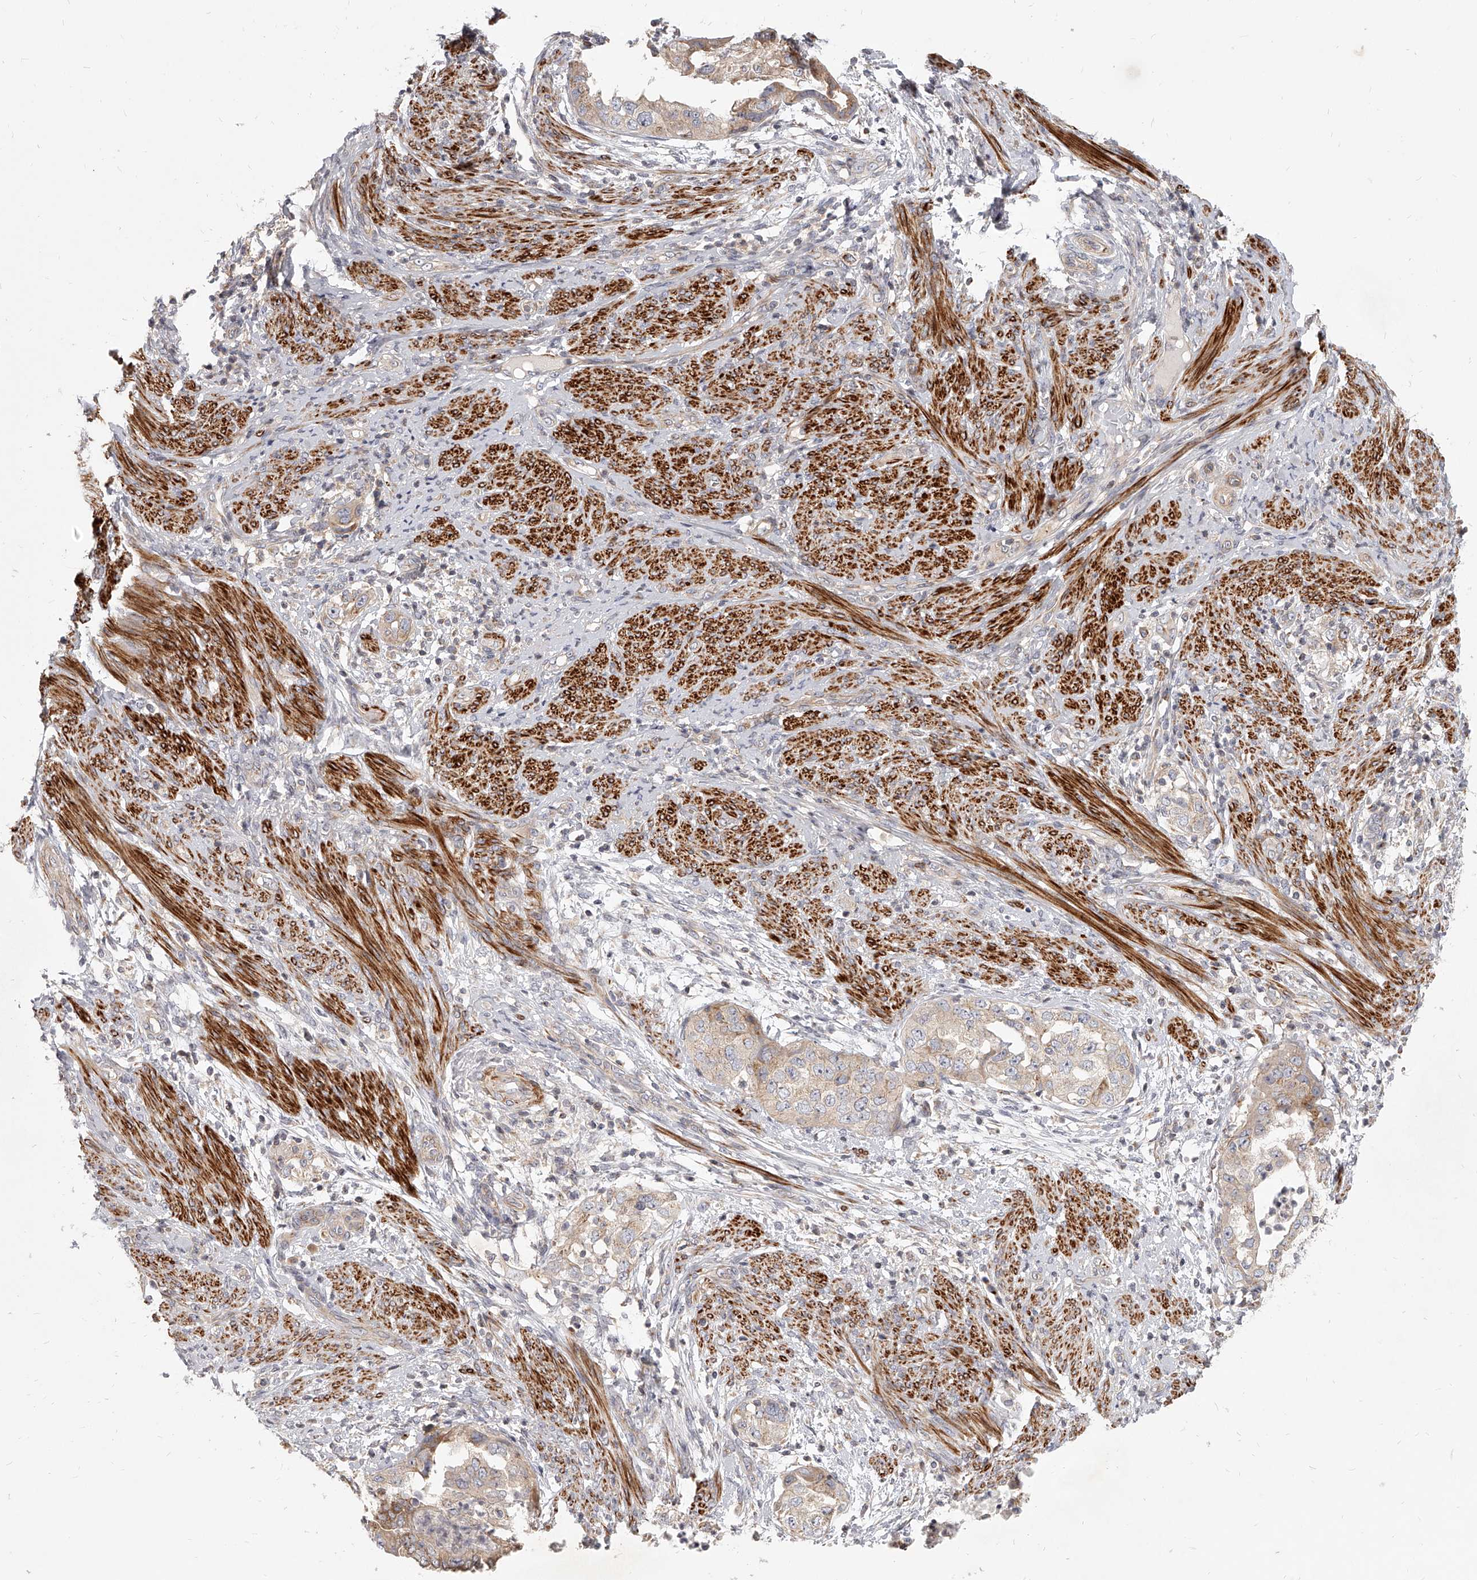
{"staining": {"intensity": "weak", "quantity": ">75%", "location": "cytoplasmic/membranous"}, "tissue": "endometrial cancer", "cell_type": "Tumor cells", "image_type": "cancer", "snomed": [{"axis": "morphology", "description": "Adenocarcinoma, NOS"}, {"axis": "topography", "description": "Endometrium"}], "caption": "Immunohistochemical staining of adenocarcinoma (endometrial) demonstrates weak cytoplasmic/membranous protein positivity in about >75% of tumor cells.", "gene": "SLC37A1", "patient": {"sex": "female", "age": 85}}